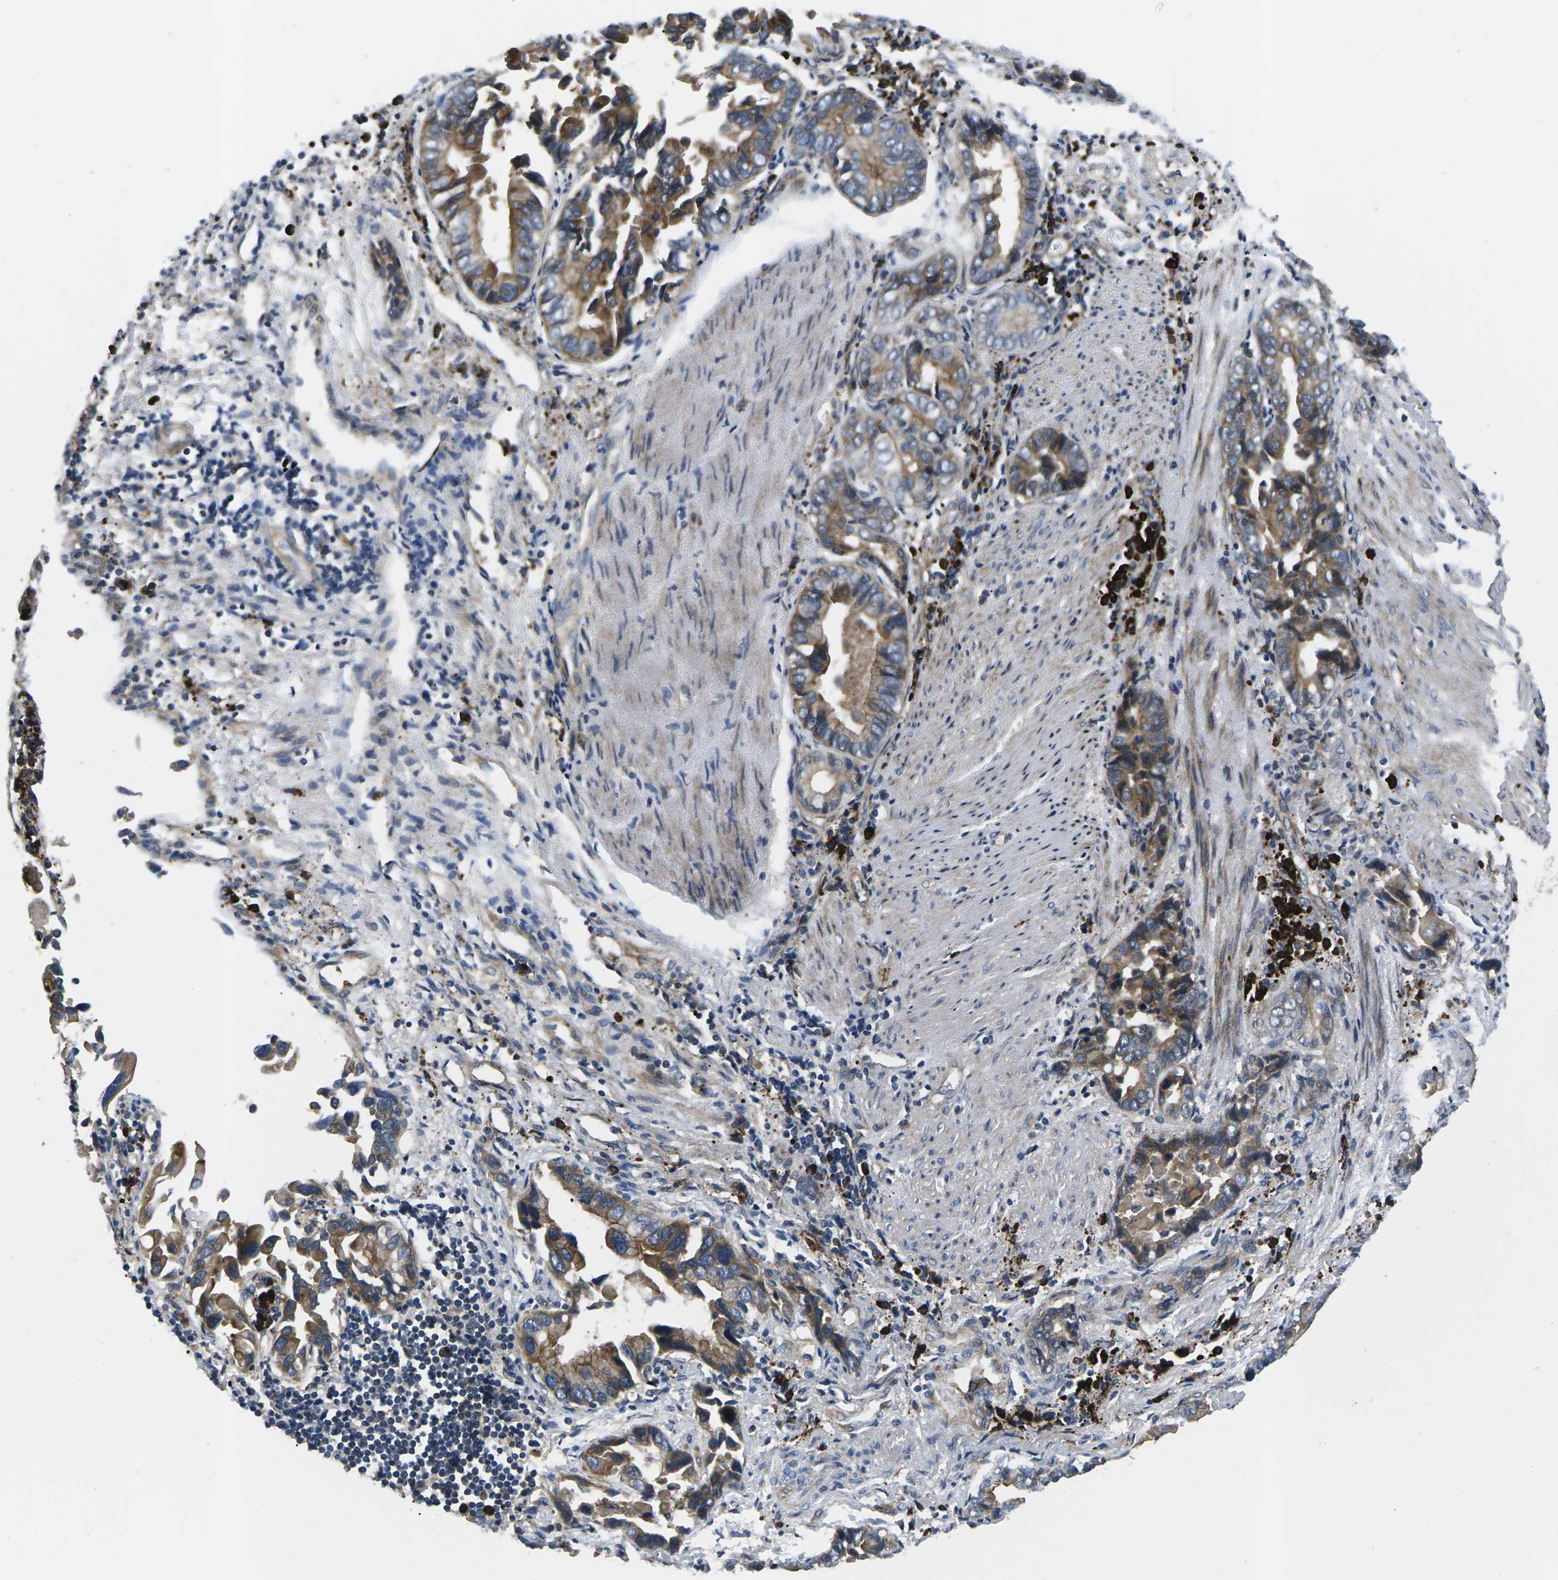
{"staining": {"intensity": "moderate", "quantity": ">75%", "location": "cytoplasmic/membranous"}, "tissue": "liver cancer", "cell_type": "Tumor cells", "image_type": "cancer", "snomed": [{"axis": "morphology", "description": "Cholangiocarcinoma"}, {"axis": "topography", "description": "Liver"}], "caption": "This is an image of immunohistochemistry (IHC) staining of liver cancer, which shows moderate staining in the cytoplasmic/membranous of tumor cells.", "gene": "PLCE1", "patient": {"sex": "female", "age": 79}}